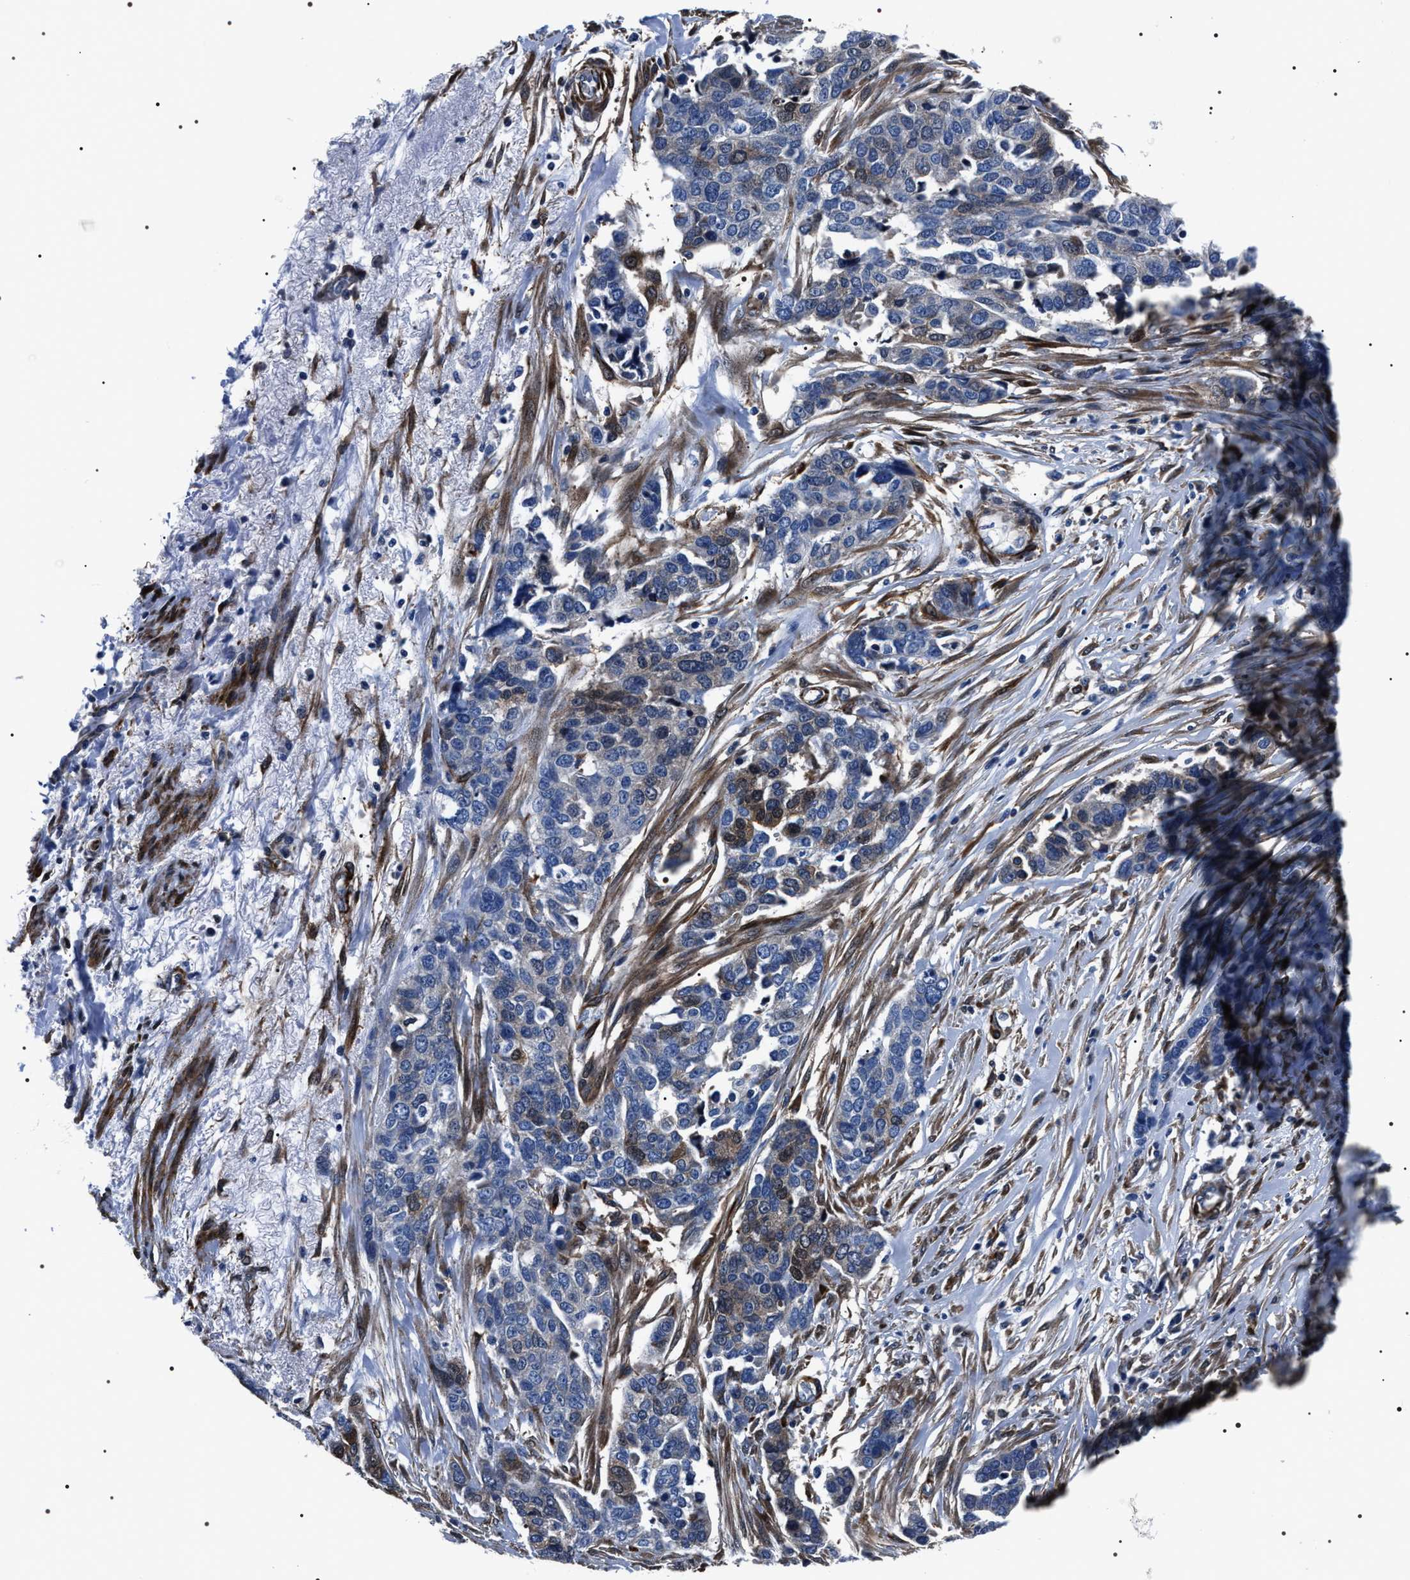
{"staining": {"intensity": "moderate", "quantity": "<25%", "location": "cytoplasmic/membranous,nuclear"}, "tissue": "ovarian cancer", "cell_type": "Tumor cells", "image_type": "cancer", "snomed": [{"axis": "morphology", "description": "Cystadenocarcinoma, serous, NOS"}, {"axis": "topography", "description": "Ovary"}], "caption": "DAB immunohistochemical staining of serous cystadenocarcinoma (ovarian) reveals moderate cytoplasmic/membranous and nuclear protein staining in about <25% of tumor cells. (brown staining indicates protein expression, while blue staining denotes nuclei).", "gene": "BAG2", "patient": {"sex": "female", "age": 44}}